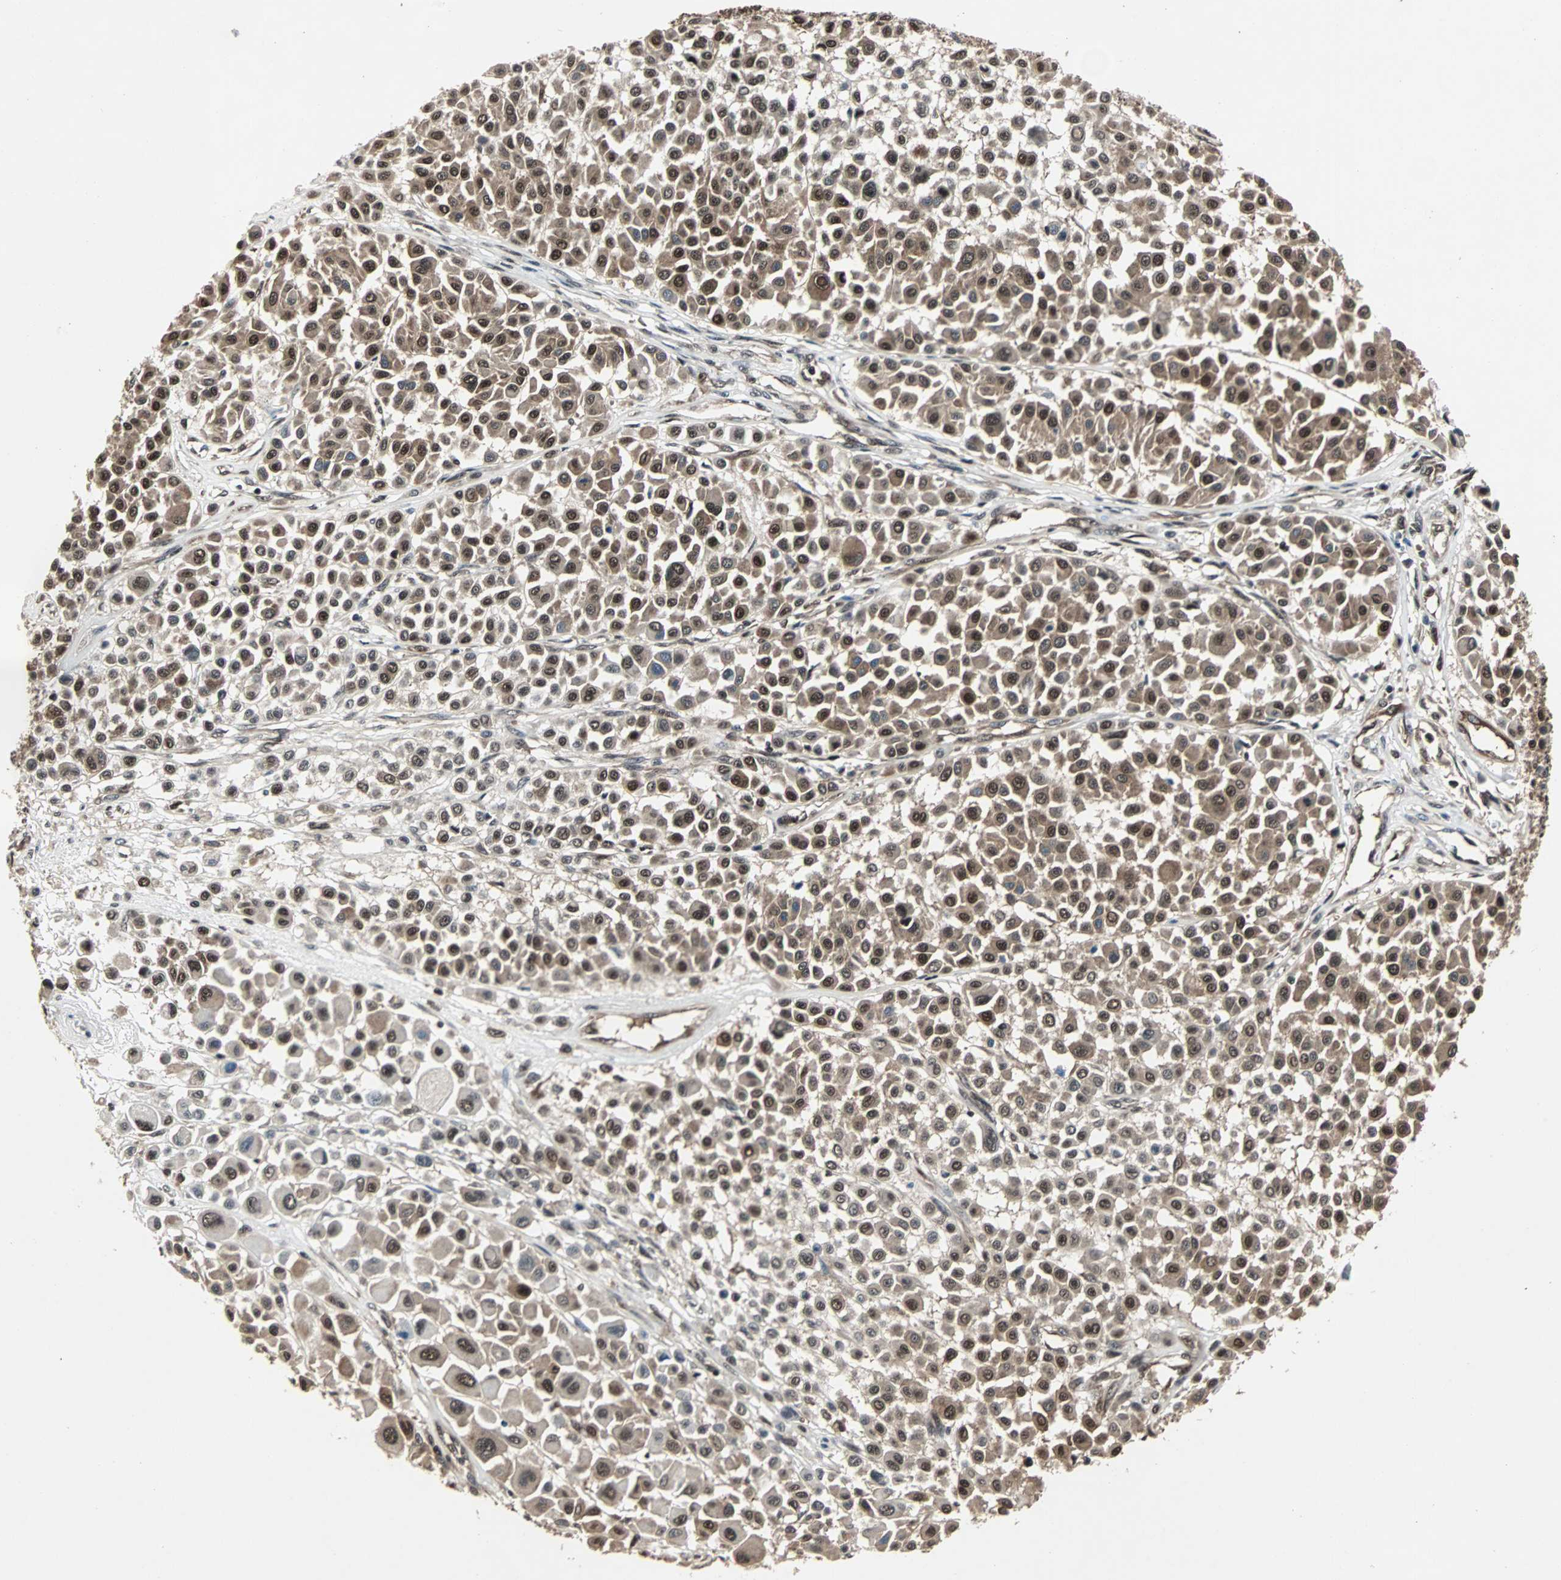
{"staining": {"intensity": "strong", "quantity": ">75%", "location": "cytoplasmic/membranous,nuclear"}, "tissue": "melanoma", "cell_type": "Tumor cells", "image_type": "cancer", "snomed": [{"axis": "morphology", "description": "Malignant melanoma, Metastatic site"}, {"axis": "topography", "description": "Soft tissue"}], "caption": "This micrograph demonstrates malignant melanoma (metastatic site) stained with IHC to label a protein in brown. The cytoplasmic/membranous and nuclear of tumor cells show strong positivity for the protein. Nuclei are counter-stained blue.", "gene": "ACLY", "patient": {"sex": "male", "age": 41}}